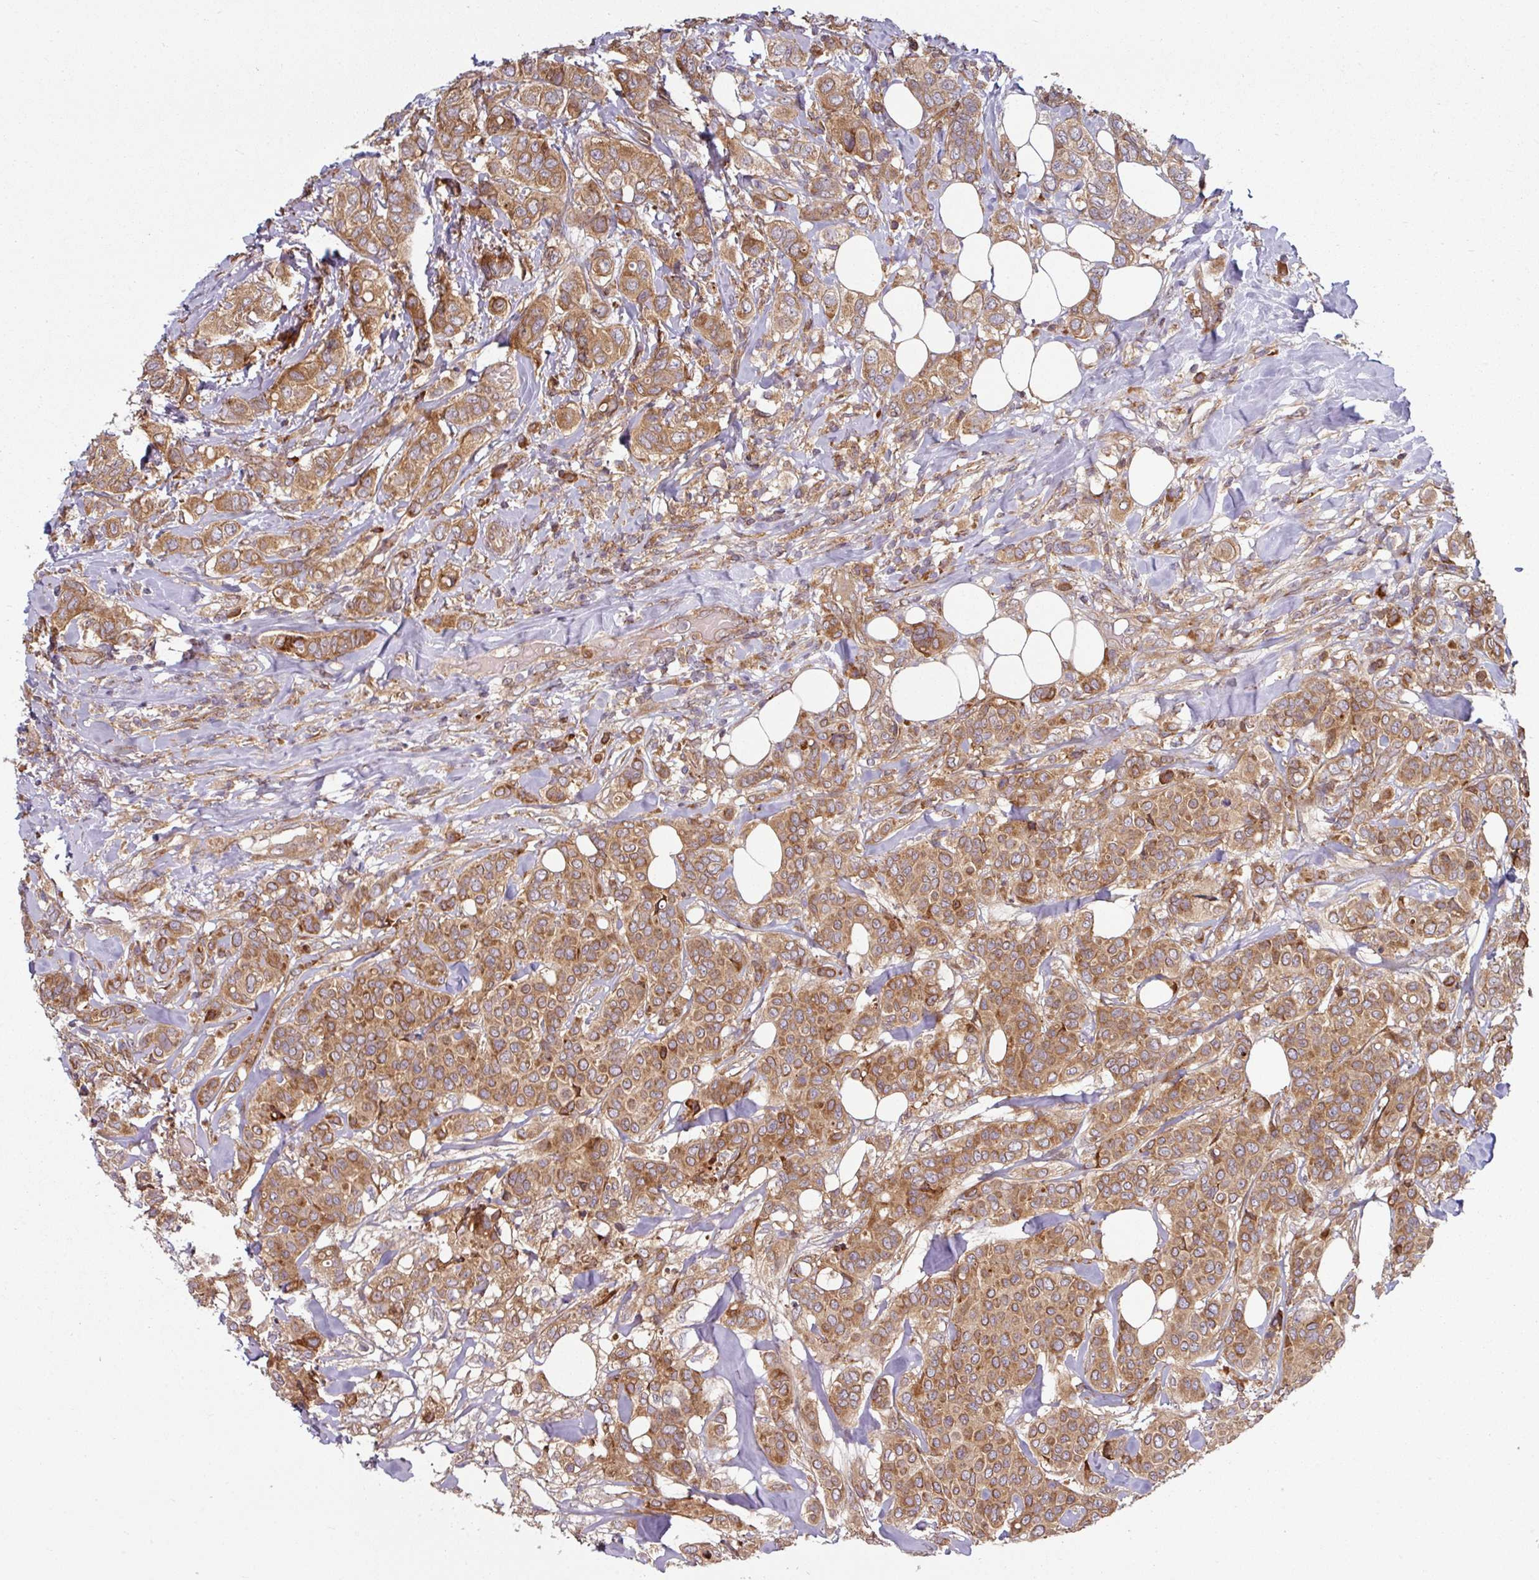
{"staining": {"intensity": "moderate", "quantity": ">75%", "location": "cytoplasmic/membranous"}, "tissue": "breast cancer", "cell_type": "Tumor cells", "image_type": "cancer", "snomed": [{"axis": "morphology", "description": "Lobular carcinoma"}, {"axis": "topography", "description": "Breast"}], "caption": "Breast lobular carcinoma stained for a protein reveals moderate cytoplasmic/membranous positivity in tumor cells. (DAB = brown stain, brightfield microscopy at high magnification).", "gene": "RAB5A", "patient": {"sex": "female", "age": 51}}